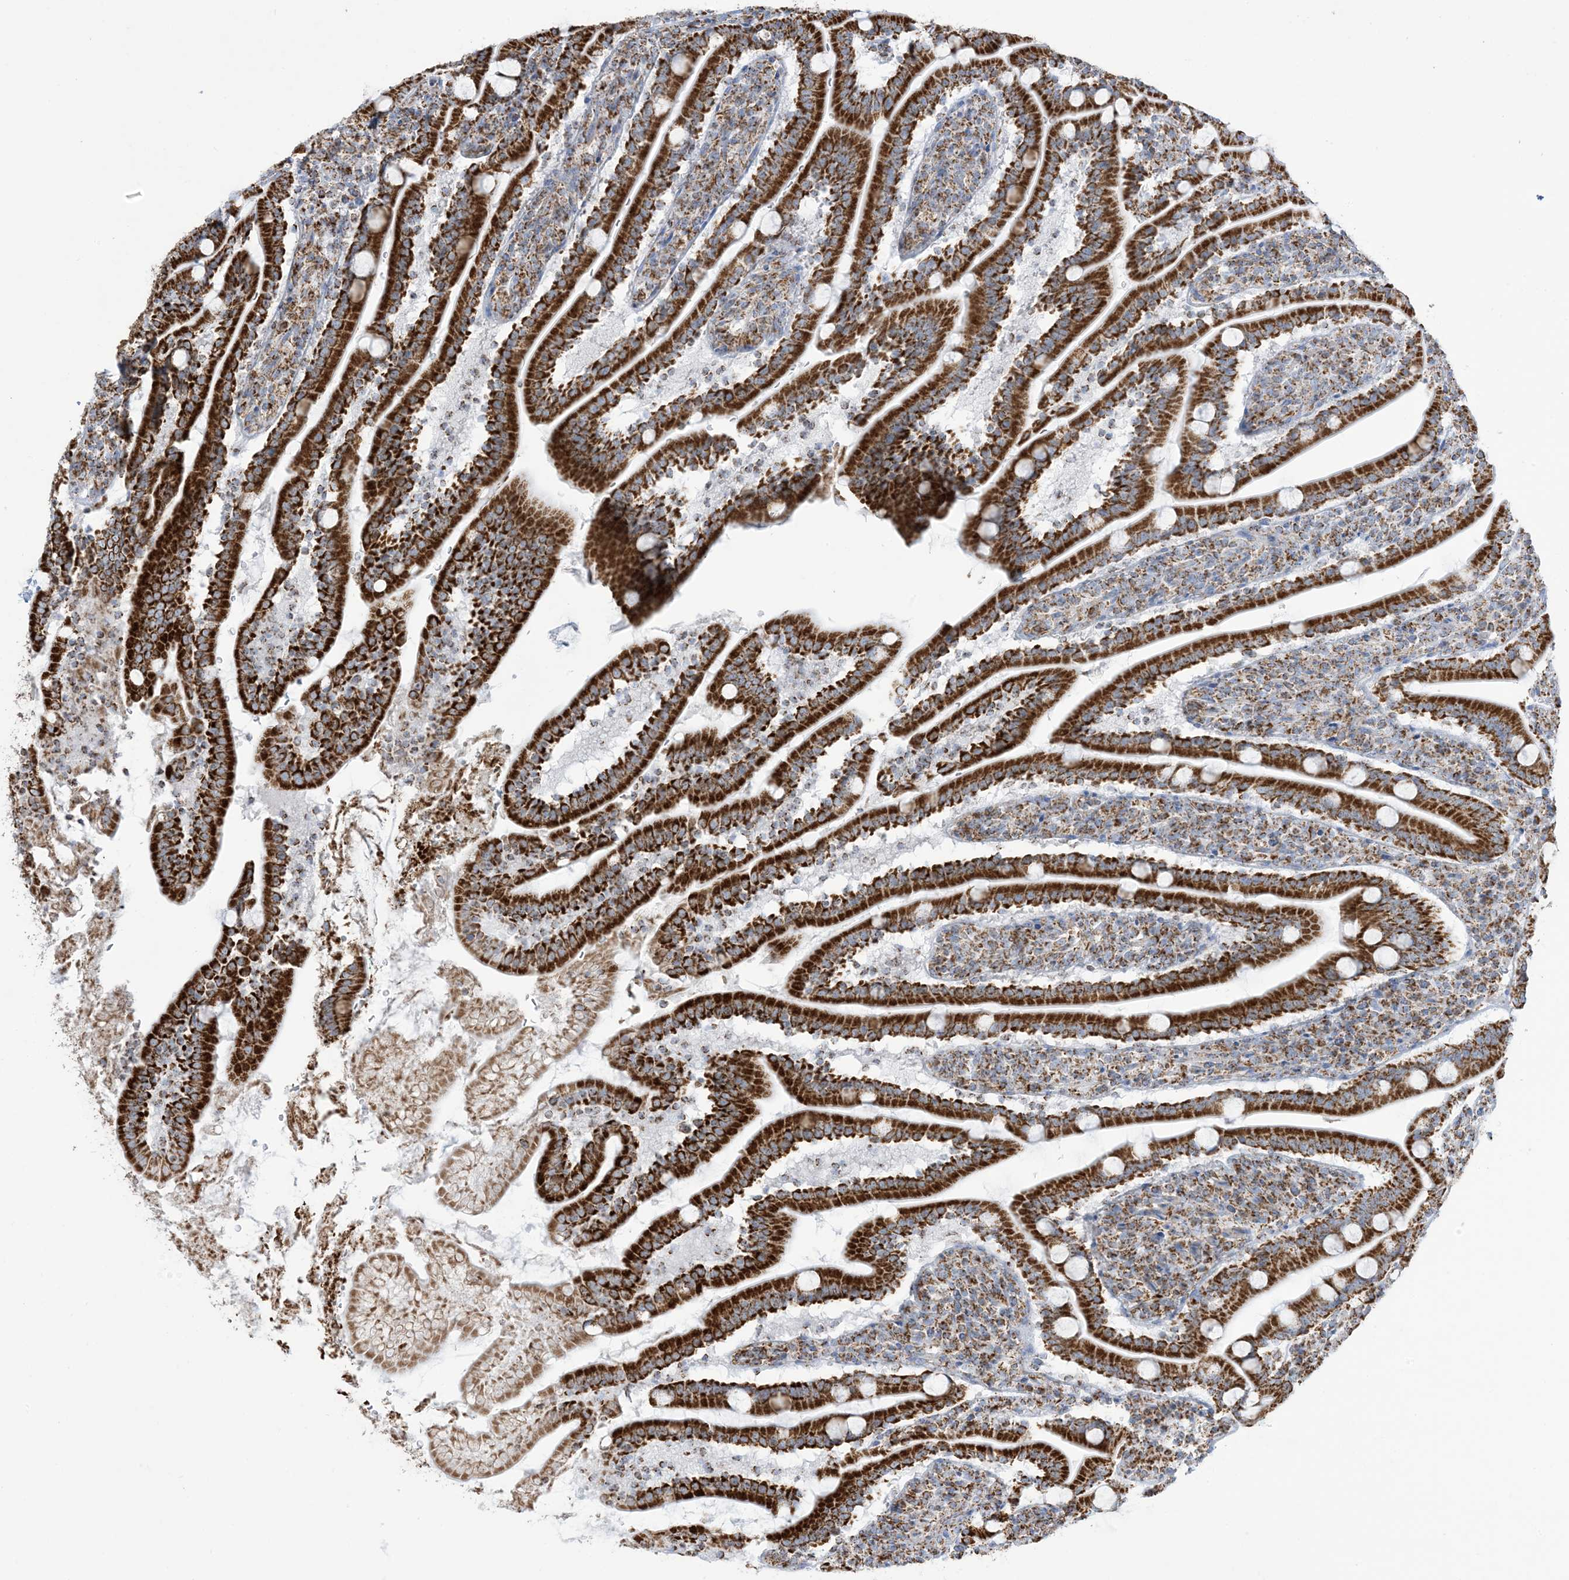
{"staining": {"intensity": "strong", "quantity": ">75%", "location": "cytoplasmic/membranous"}, "tissue": "duodenum", "cell_type": "Glandular cells", "image_type": "normal", "snomed": [{"axis": "morphology", "description": "Normal tissue, NOS"}, {"axis": "topography", "description": "Duodenum"}], "caption": "Protein staining reveals strong cytoplasmic/membranous expression in approximately >75% of glandular cells in unremarkable duodenum. Nuclei are stained in blue.", "gene": "SAMM50", "patient": {"sex": "male", "age": 35}}